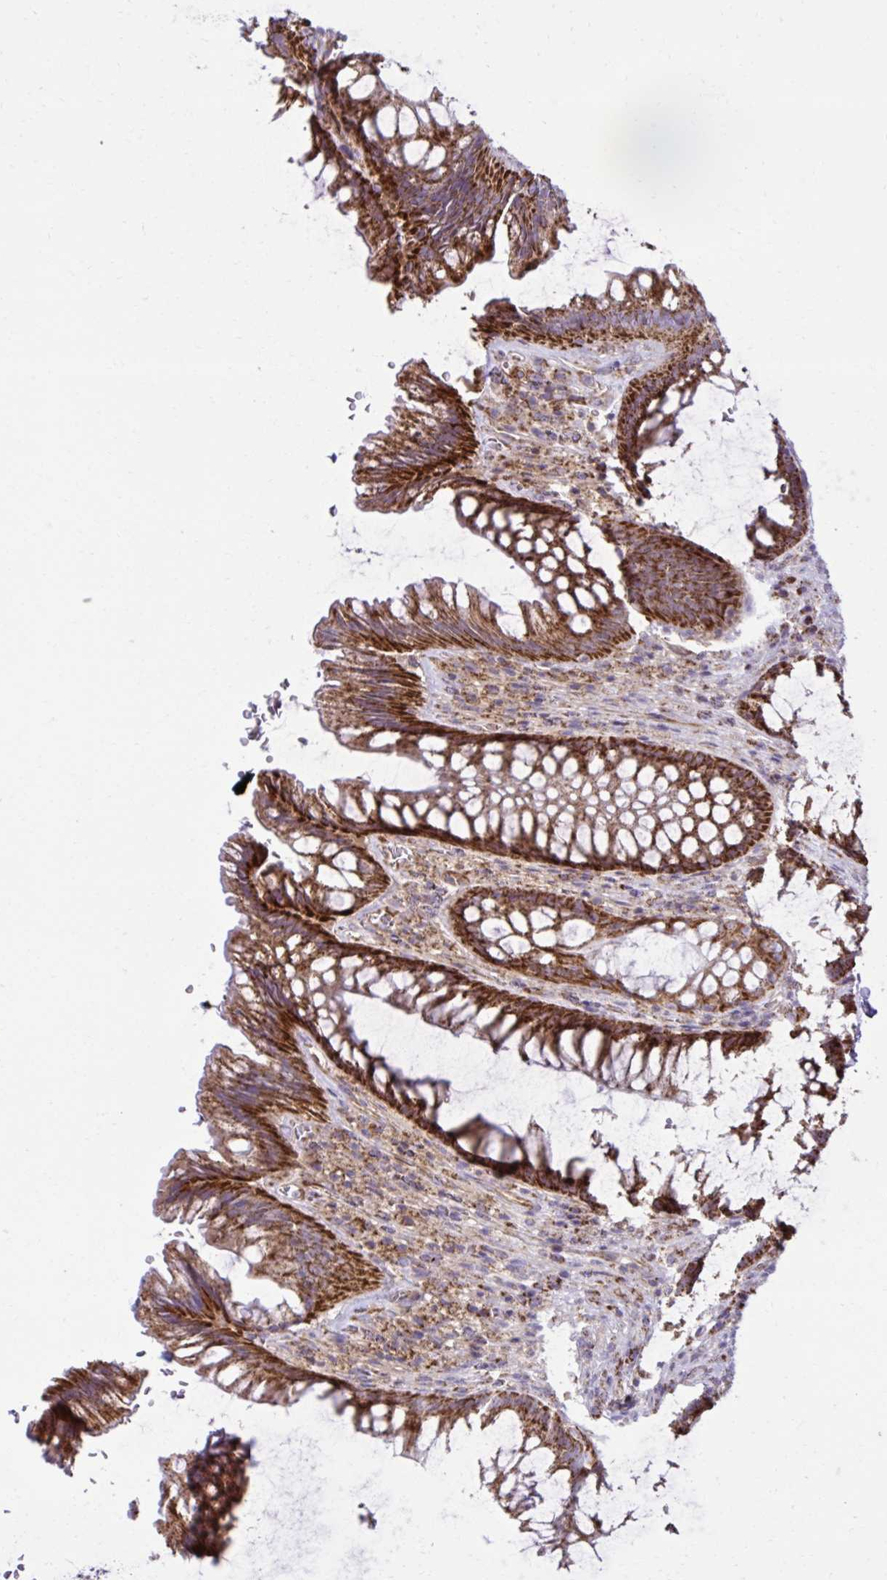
{"staining": {"intensity": "strong", "quantity": ">75%", "location": "cytoplasmic/membranous"}, "tissue": "rectum", "cell_type": "Glandular cells", "image_type": "normal", "snomed": [{"axis": "morphology", "description": "Normal tissue, NOS"}, {"axis": "topography", "description": "Rectum"}], "caption": "Immunohistochemical staining of normal human rectum demonstrates strong cytoplasmic/membranous protein expression in about >75% of glandular cells. The protein of interest is stained brown, and the nuclei are stained in blue (DAB (3,3'-diaminobenzidine) IHC with brightfield microscopy, high magnification).", "gene": "LIMS1", "patient": {"sex": "male", "age": 53}}